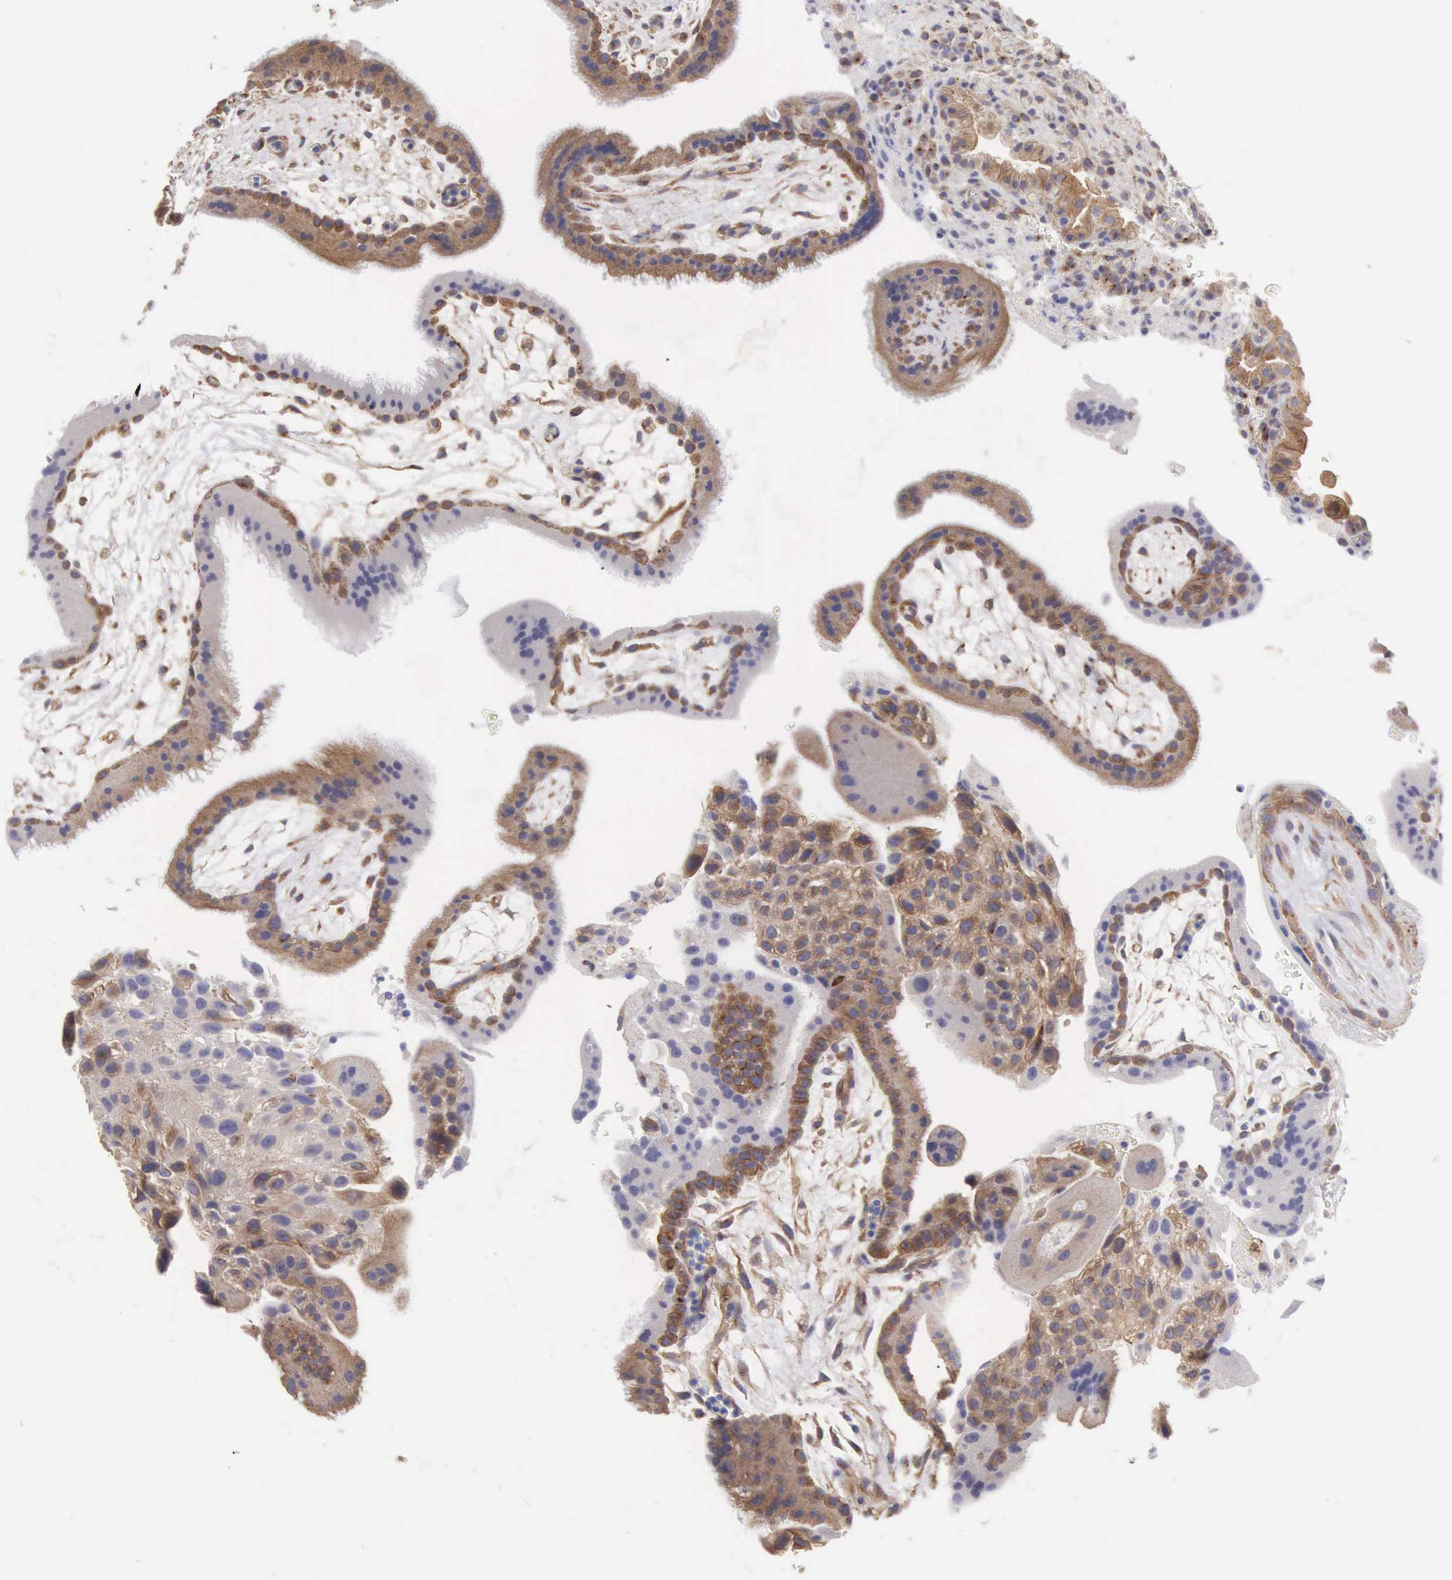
{"staining": {"intensity": "moderate", "quantity": "25%-75%", "location": "cytoplasmic/membranous"}, "tissue": "placenta", "cell_type": "Trophoblastic cells", "image_type": "normal", "snomed": [{"axis": "morphology", "description": "Normal tissue, NOS"}, {"axis": "topography", "description": "Placenta"}], "caption": "Placenta stained with immunohistochemistry (IHC) exhibits moderate cytoplasmic/membranous positivity in about 25%-75% of trophoblastic cells. Using DAB (3,3'-diaminobenzidine) (brown) and hematoxylin (blue) stains, captured at high magnification using brightfield microscopy.", "gene": "SLITRK4", "patient": {"sex": "female", "age": 19}}